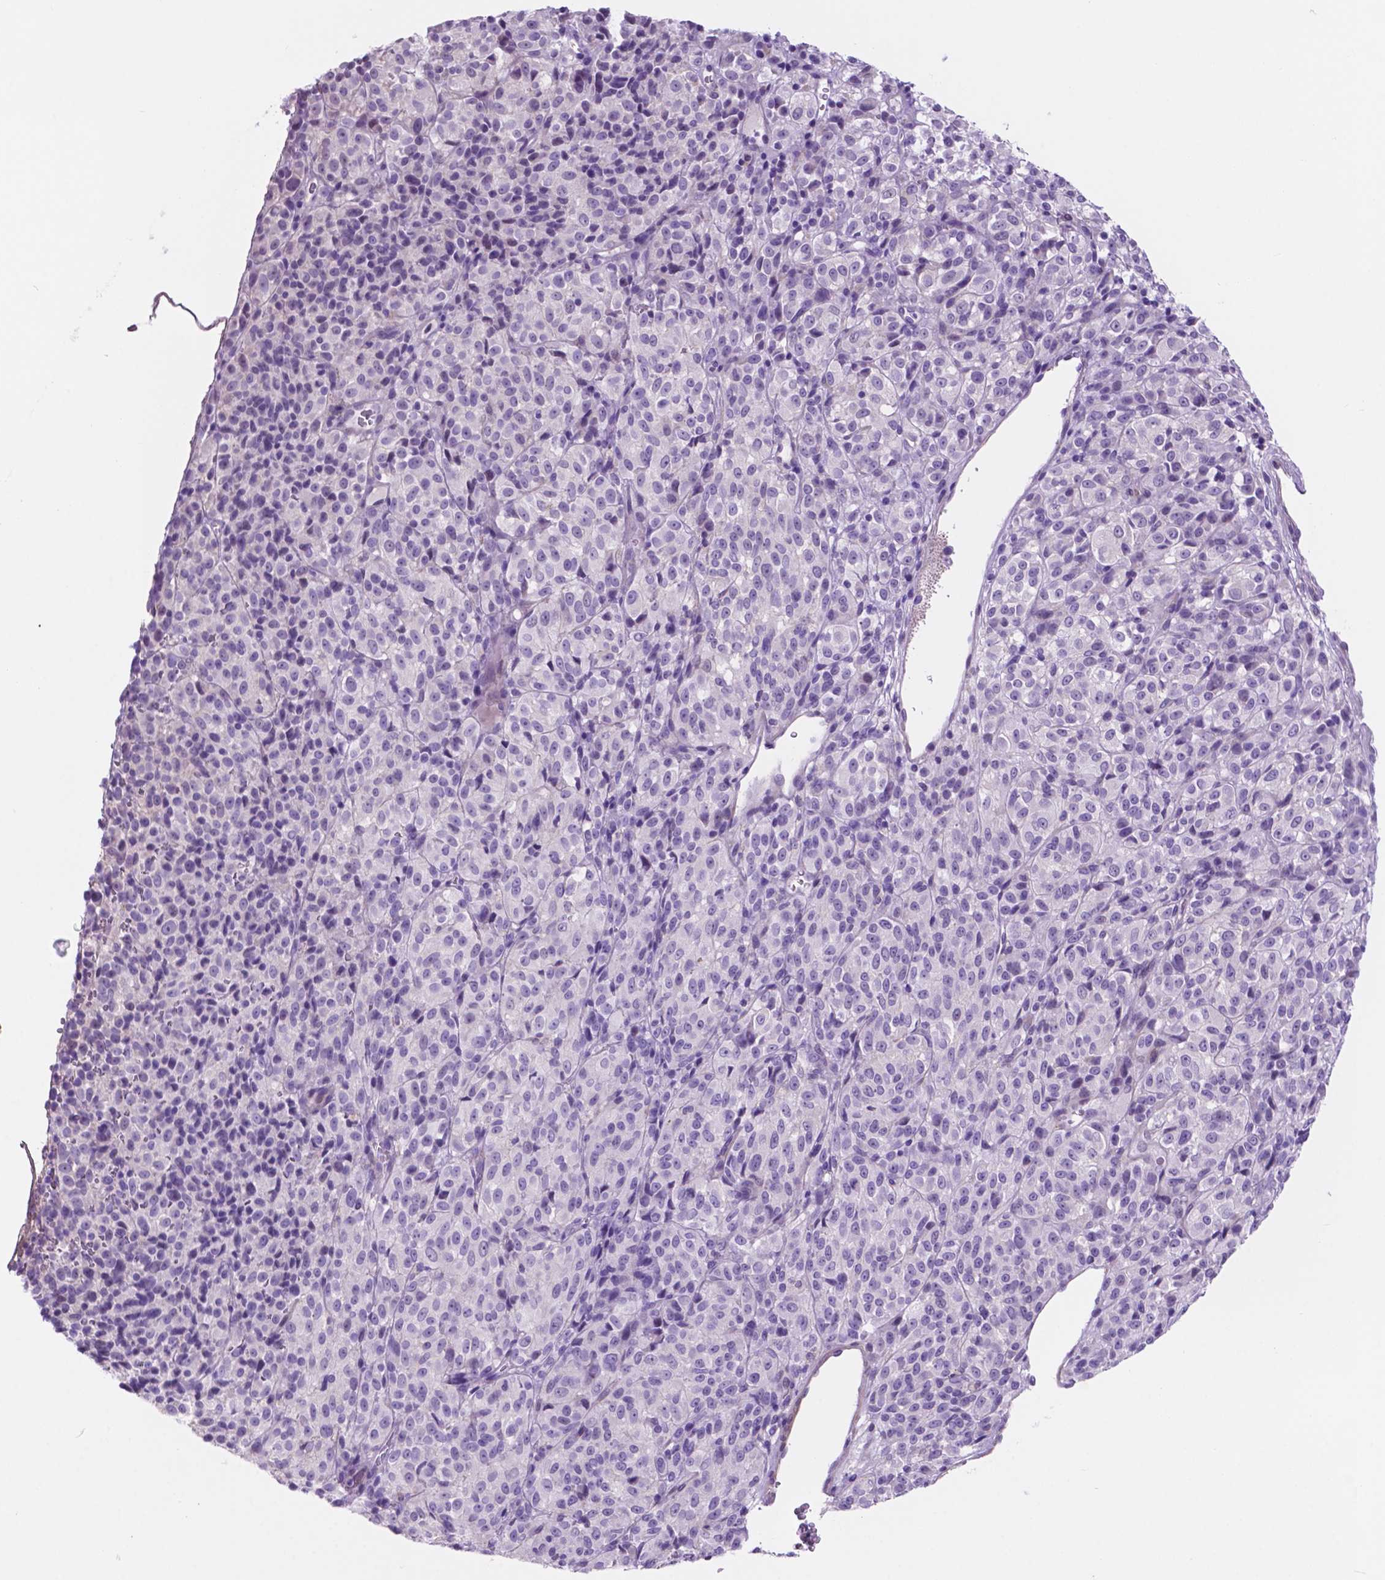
{"staining": {"intensity": "negative", "quantity": "none", "location": "none"}, "tissue": "melanoma", "cell_type": "Tumor cells", "image_type": "cancer", "snomed": [{"axis": "morphology", "description": "Malignant melanoma, Metastatic site"}, {"axis": "topography", "description": "Brain"}], "caption": "A high-resolution image shows immunohistochemistry (IHC) staining of melanoma, which shows no significant expression in tumor cells.", "gene": "ACY3", "patient": {"sex": "female", "age": 56}}